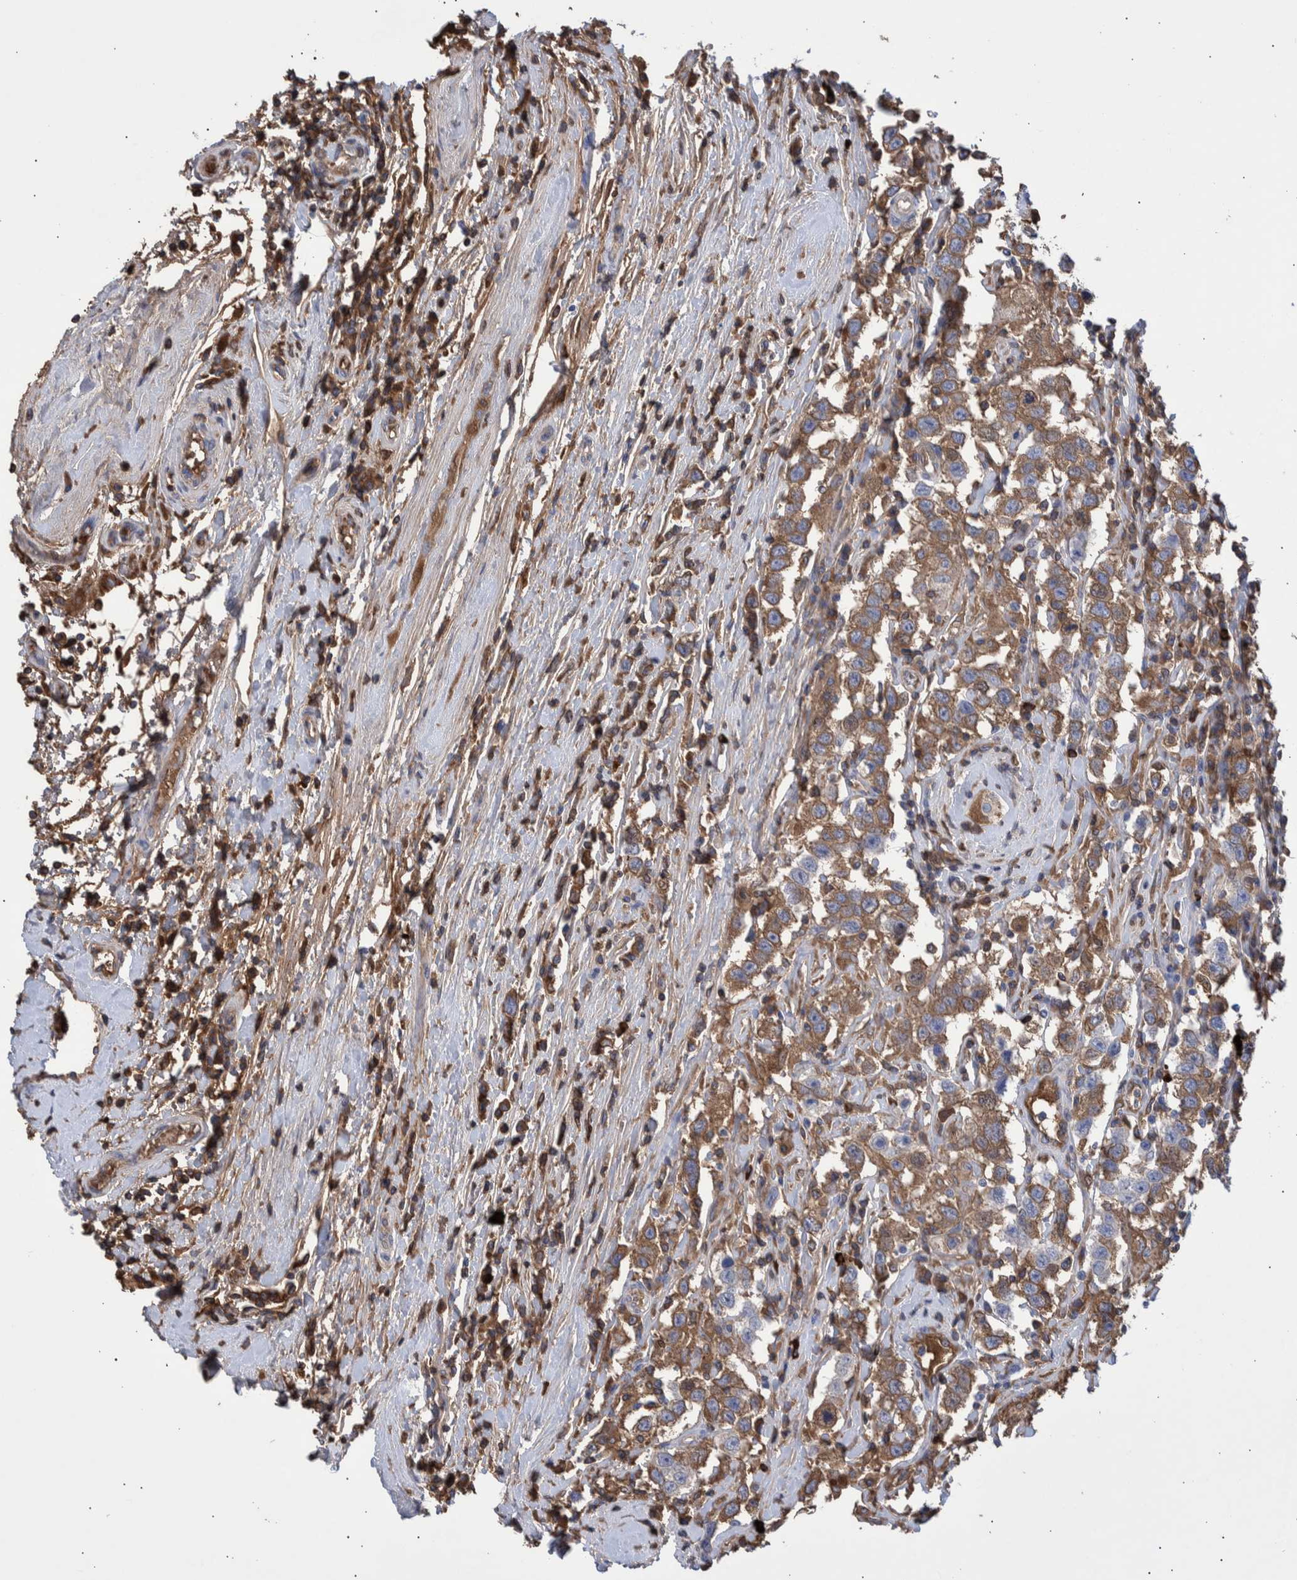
{"staining": {"intensity": "moderate", "quantity": ">75%", "location": "cytoplasmic/membranous"}, "tissue": "testis cancer", "cell_type": "Tumor cells", "image_type": "cancer", "snomed": [{"axis": "morphology", "description": "Seminoma, NOS"}, {"axis": "topography", "description": "Testis"}], "caption": "This photomicrograph displays IHC staining of testis cancer (seminoma), with medium moderate cytoplasmic/membranous positivity in about >75% of tumor cells.", "gene": "DLL4", "patient": {"sex": "male", "age": 41}}